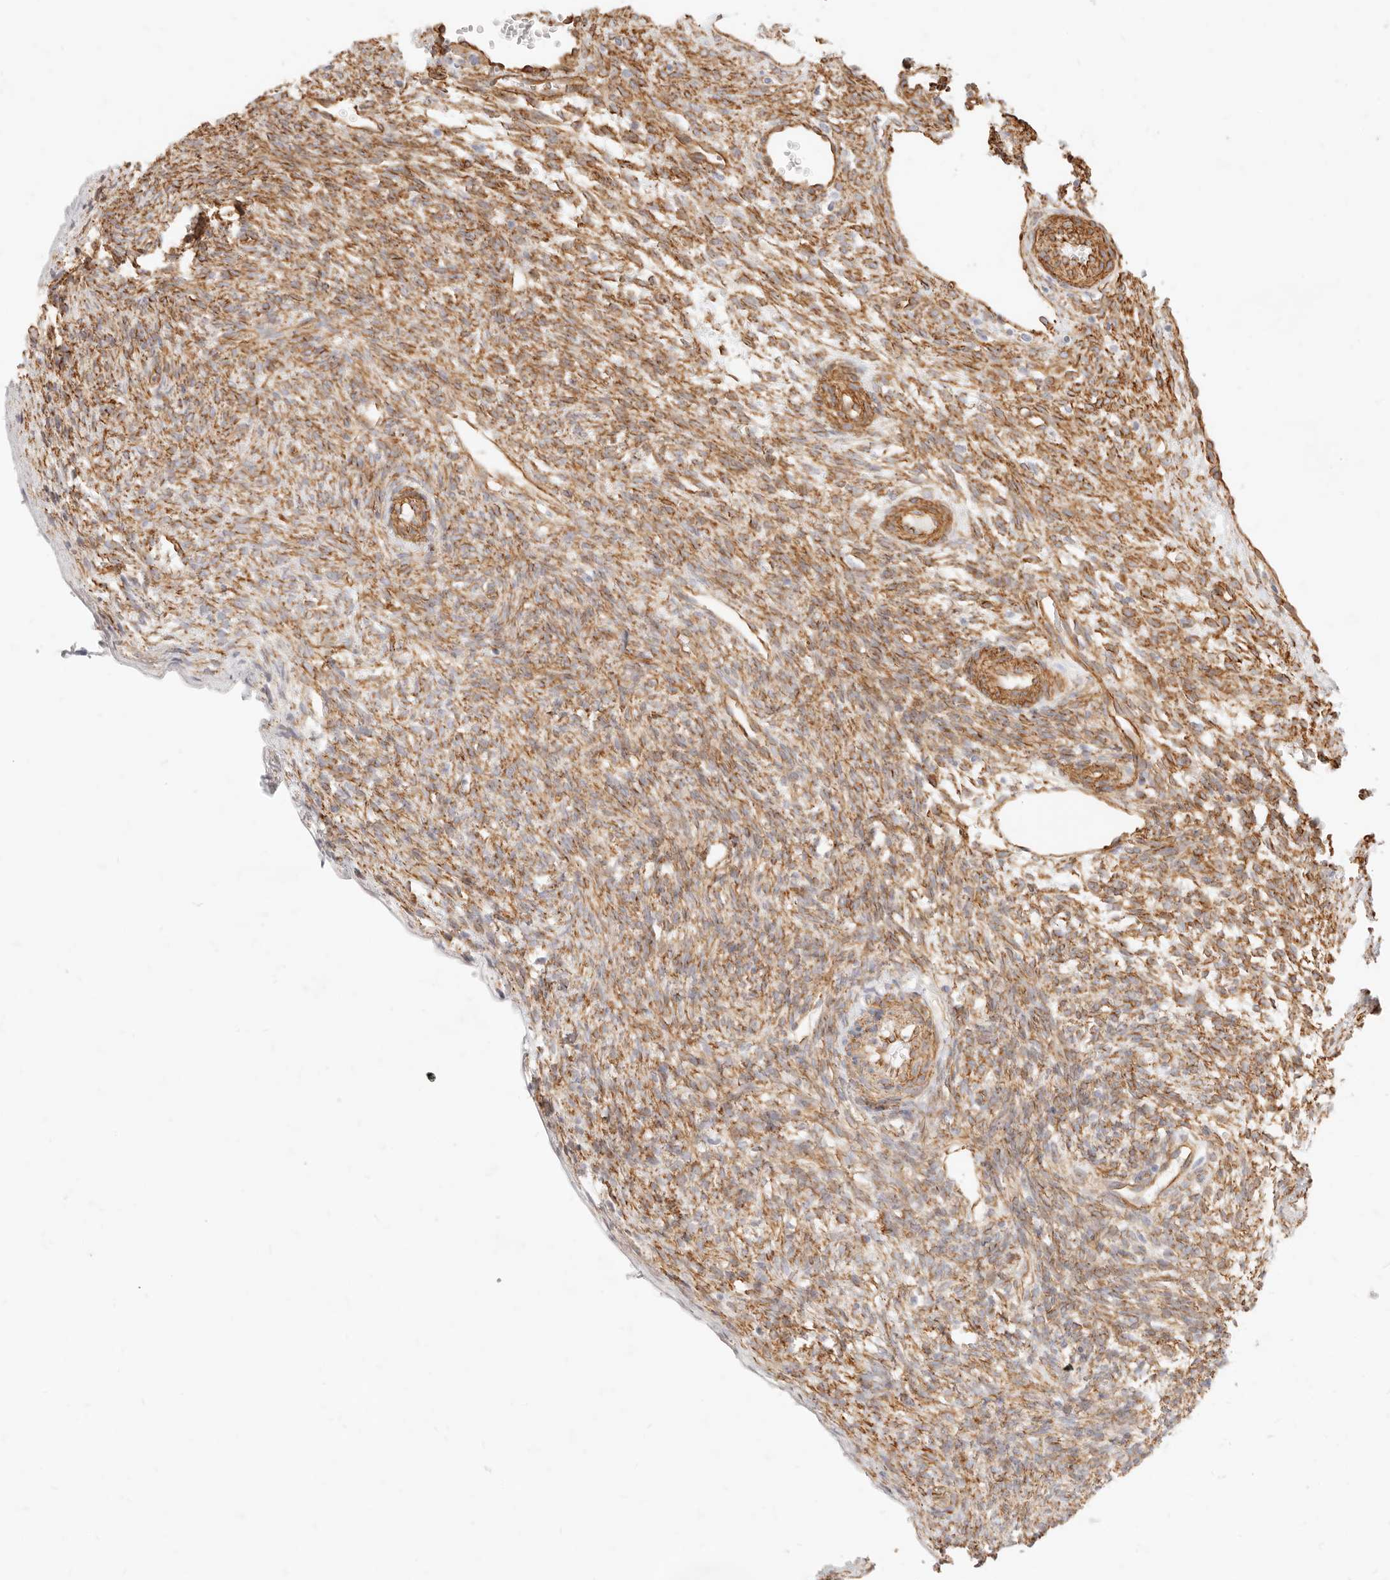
{"staining": {"intensity": "moderate", "quantity": "25%-75%", "location": "cytoplasmic/membranous"}, "tissue": "ovary", "cell_type": "Ovarian stroma cells", "image_type": "normal", "snomed": [{"axis": "morphology", "description": "Normal tissue, NOS"}, {"axis": "topography", "description": "Ovary"}], "caption": "Benign ovary was stained to show a protein in brown. There is medium levels of moderate cytoplasmic/membranous expression in approximately 25%-75% of ovarian stroma cells. (IHC, brightfield microscopy, high magnification).", "gene": "NUS1", "patient": {"sex": "female", "age": 34}}